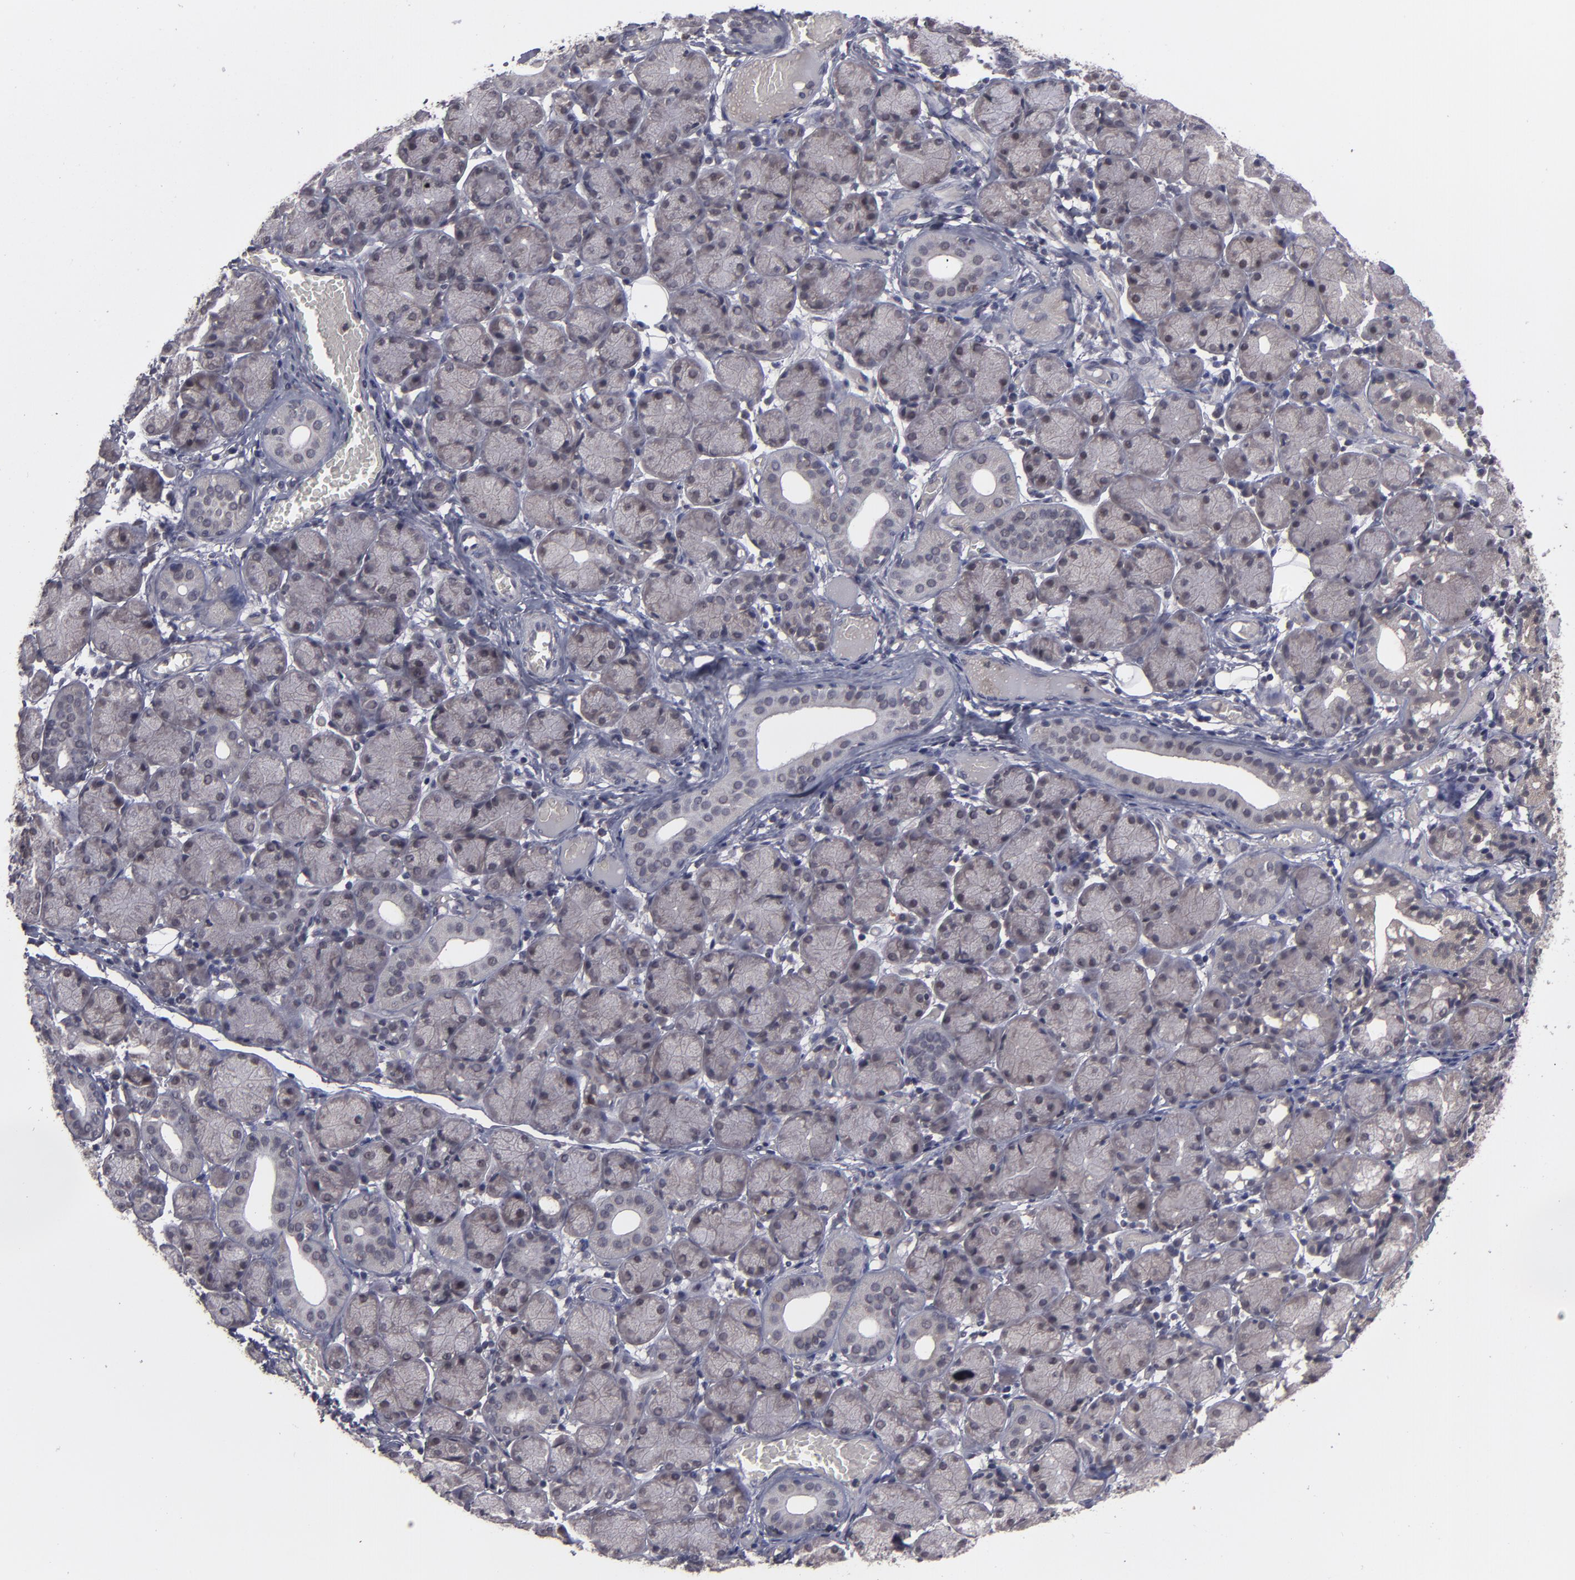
{"staining": {"intensity": "negative", "quantity": "none", "location": "none"}, "tissue": "salivary gland", "cell_type": "Glandular cells", "image_type": "normal", "snomed": [{"axis": "morphology", "description": "Normal tissue, NOS"}, {"axis": "topography", "description": "Salivary gland"}], "caption": "Immunohistochemistry of unremarkable salivary gland demonstrates no positivity in glandular cells.", "gene": "TYMS", "patient": {"sex": "female", "age": 24}}